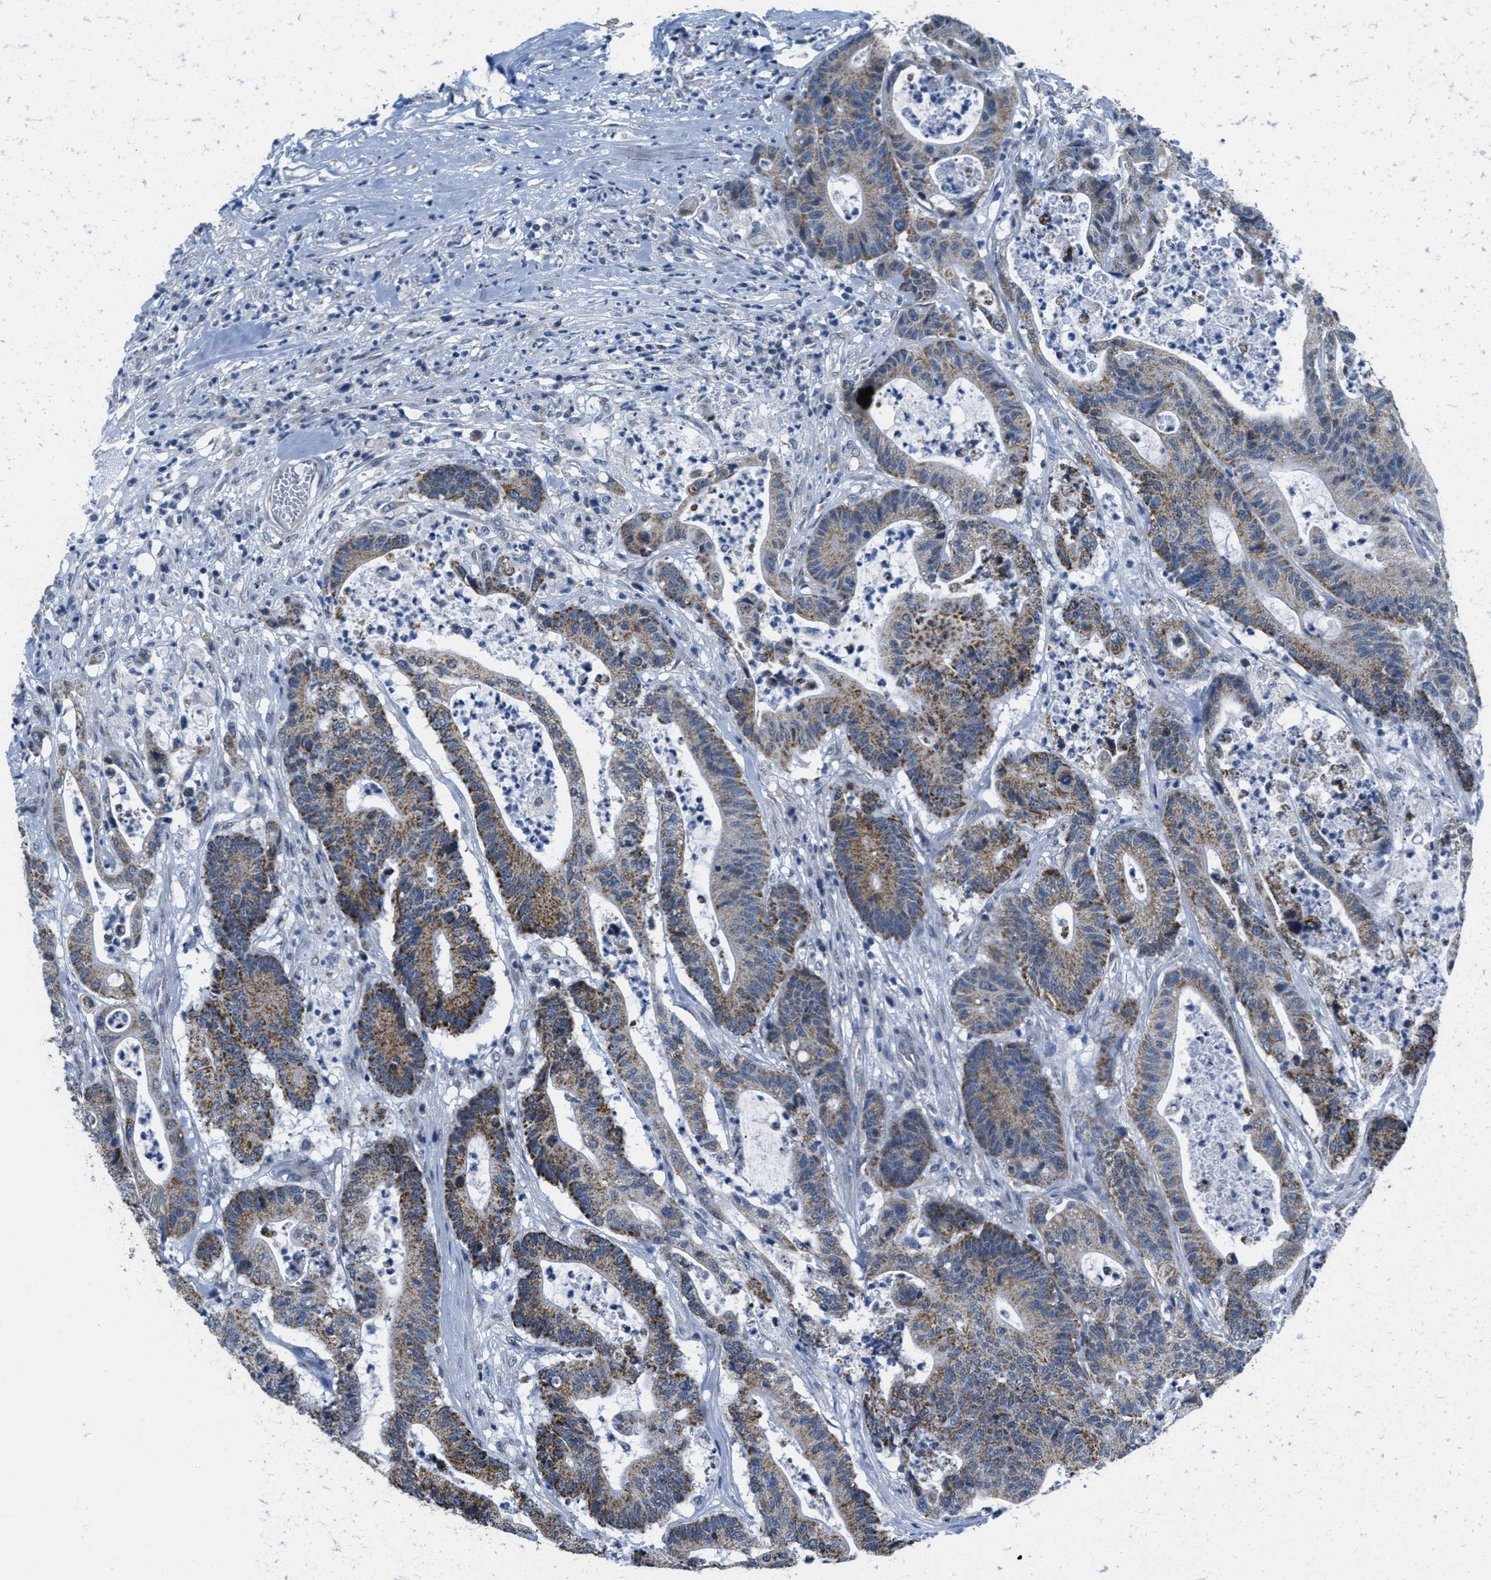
{"staining": {"intensity": "moderate", "quantity": ">75%", "location": "cytoplasmic/membranous"}, "tissue": "colorectal cancer", "cell_type": "Tumor cells", "image_type": "cancer", "snomed": [{"axis": "morphology", "description": "Adenocarcinoma, NOS"}, {"axis": "topography", "description": "Colon"}], "caption": "A photomicrograph of colorectal cancer (adenocarcinoma) stained for a protein demonstrates moderate cytoplasmic/membranous brown staining in tumor cells.", "gene": "TOMM70", "patient": {"sex": "female", "age": 84}}